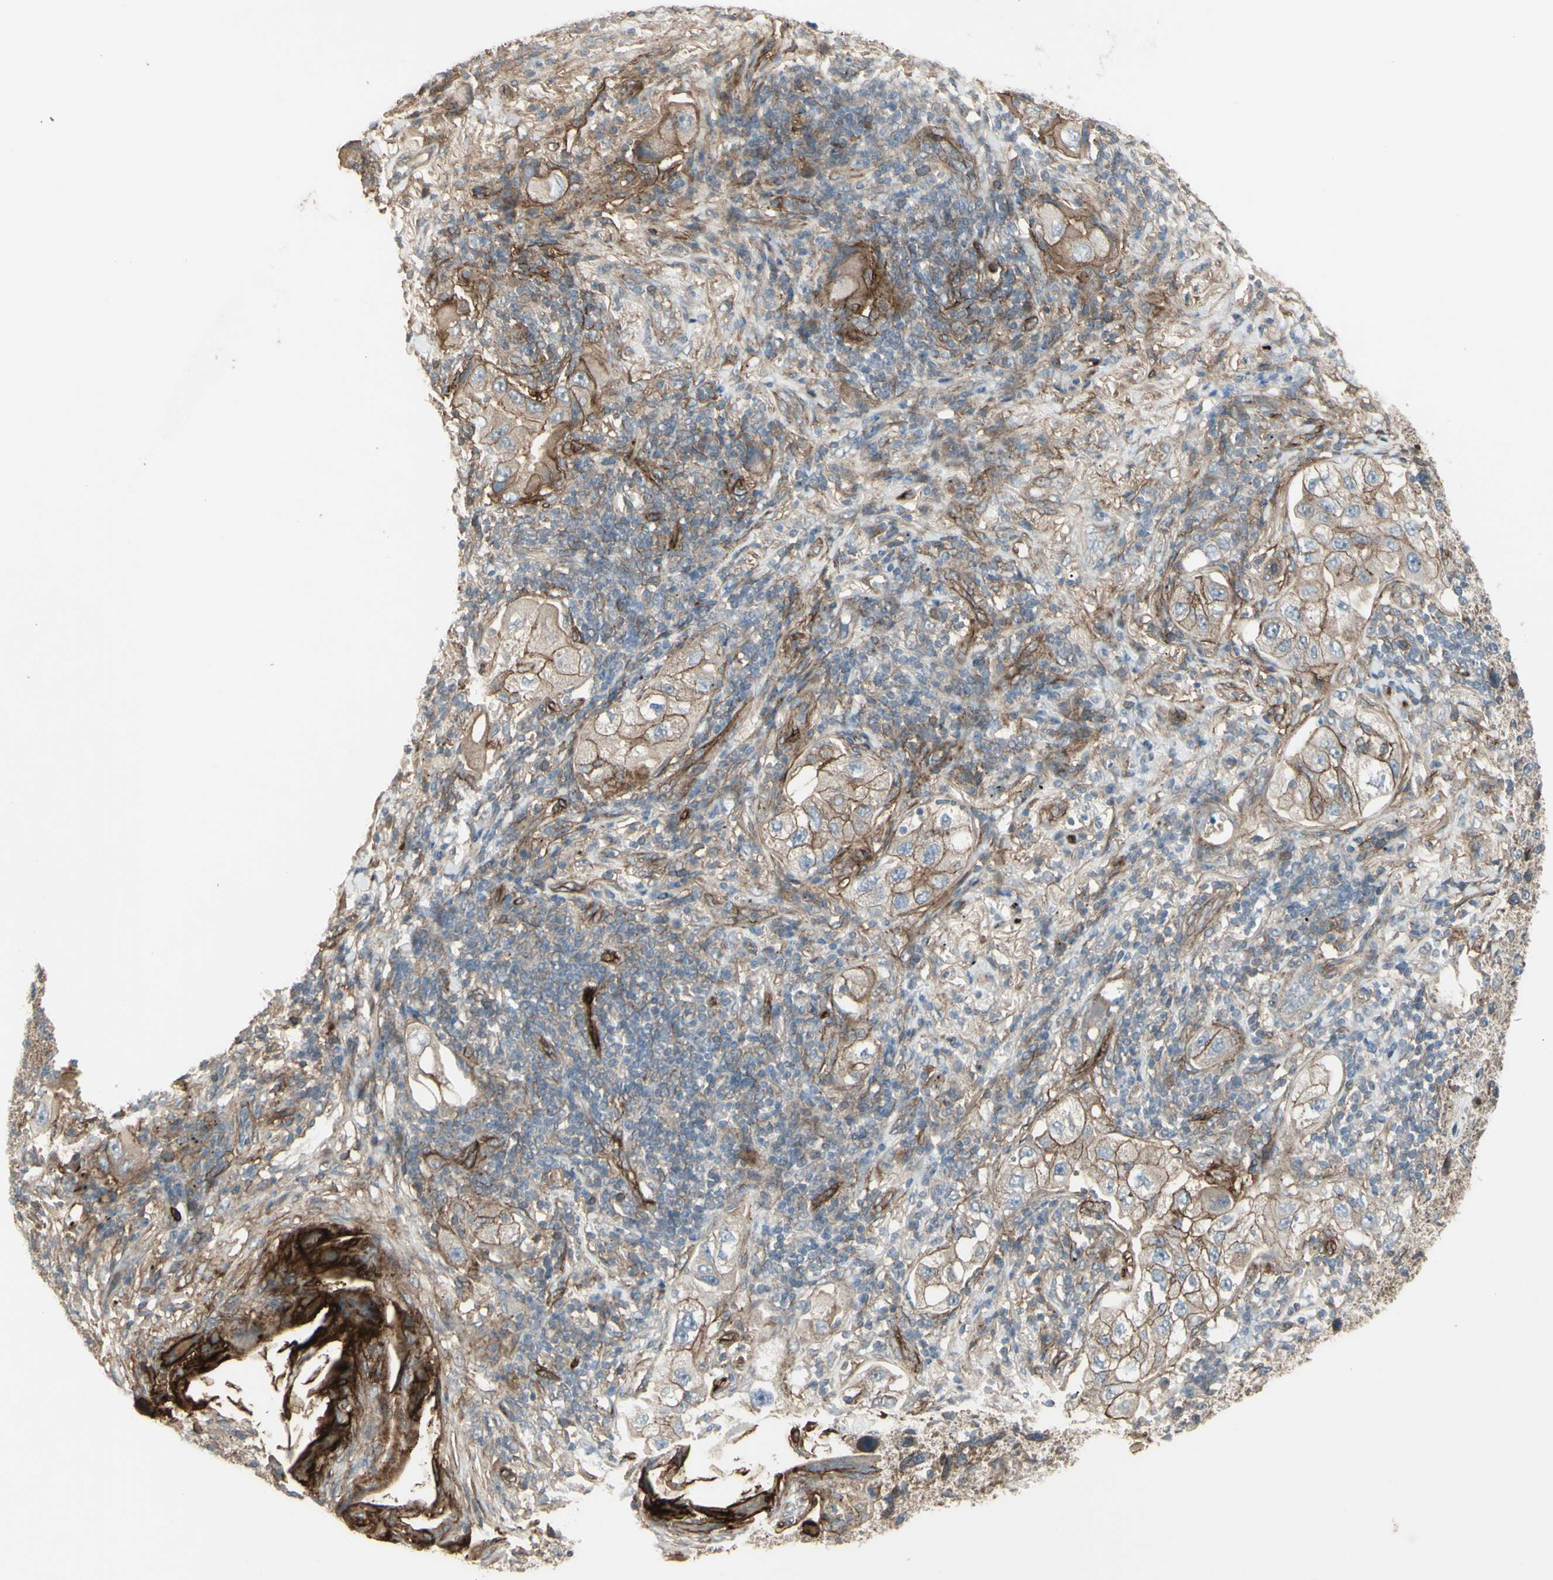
{"staining": {"intensity": "weak", "quantity": ">75%", "location": "cytoplasmic/membranous"}, "tissue": "lung cancer", "cell_type": "Tumor cells", "image_type": "cancer", "snomed": [{"axis": "morphology", "description": "Adenocarcinoma, NOS"}, {"axis": "topography", "description": "Lung"}], "caption": "Immunohistochemical staining of human lung adenocarcinoma reveals low levels of weak cytoplasmic/membranous positivity in about >75% of tumor cells. The staining was performed using DAB (3,3'-diaminobenzidine), with brown indicating positive protein expression. Nuclei are stained blue with hematoxylin.", "gene": "CD276", "patient": {"sex": "female", "age": 65}}